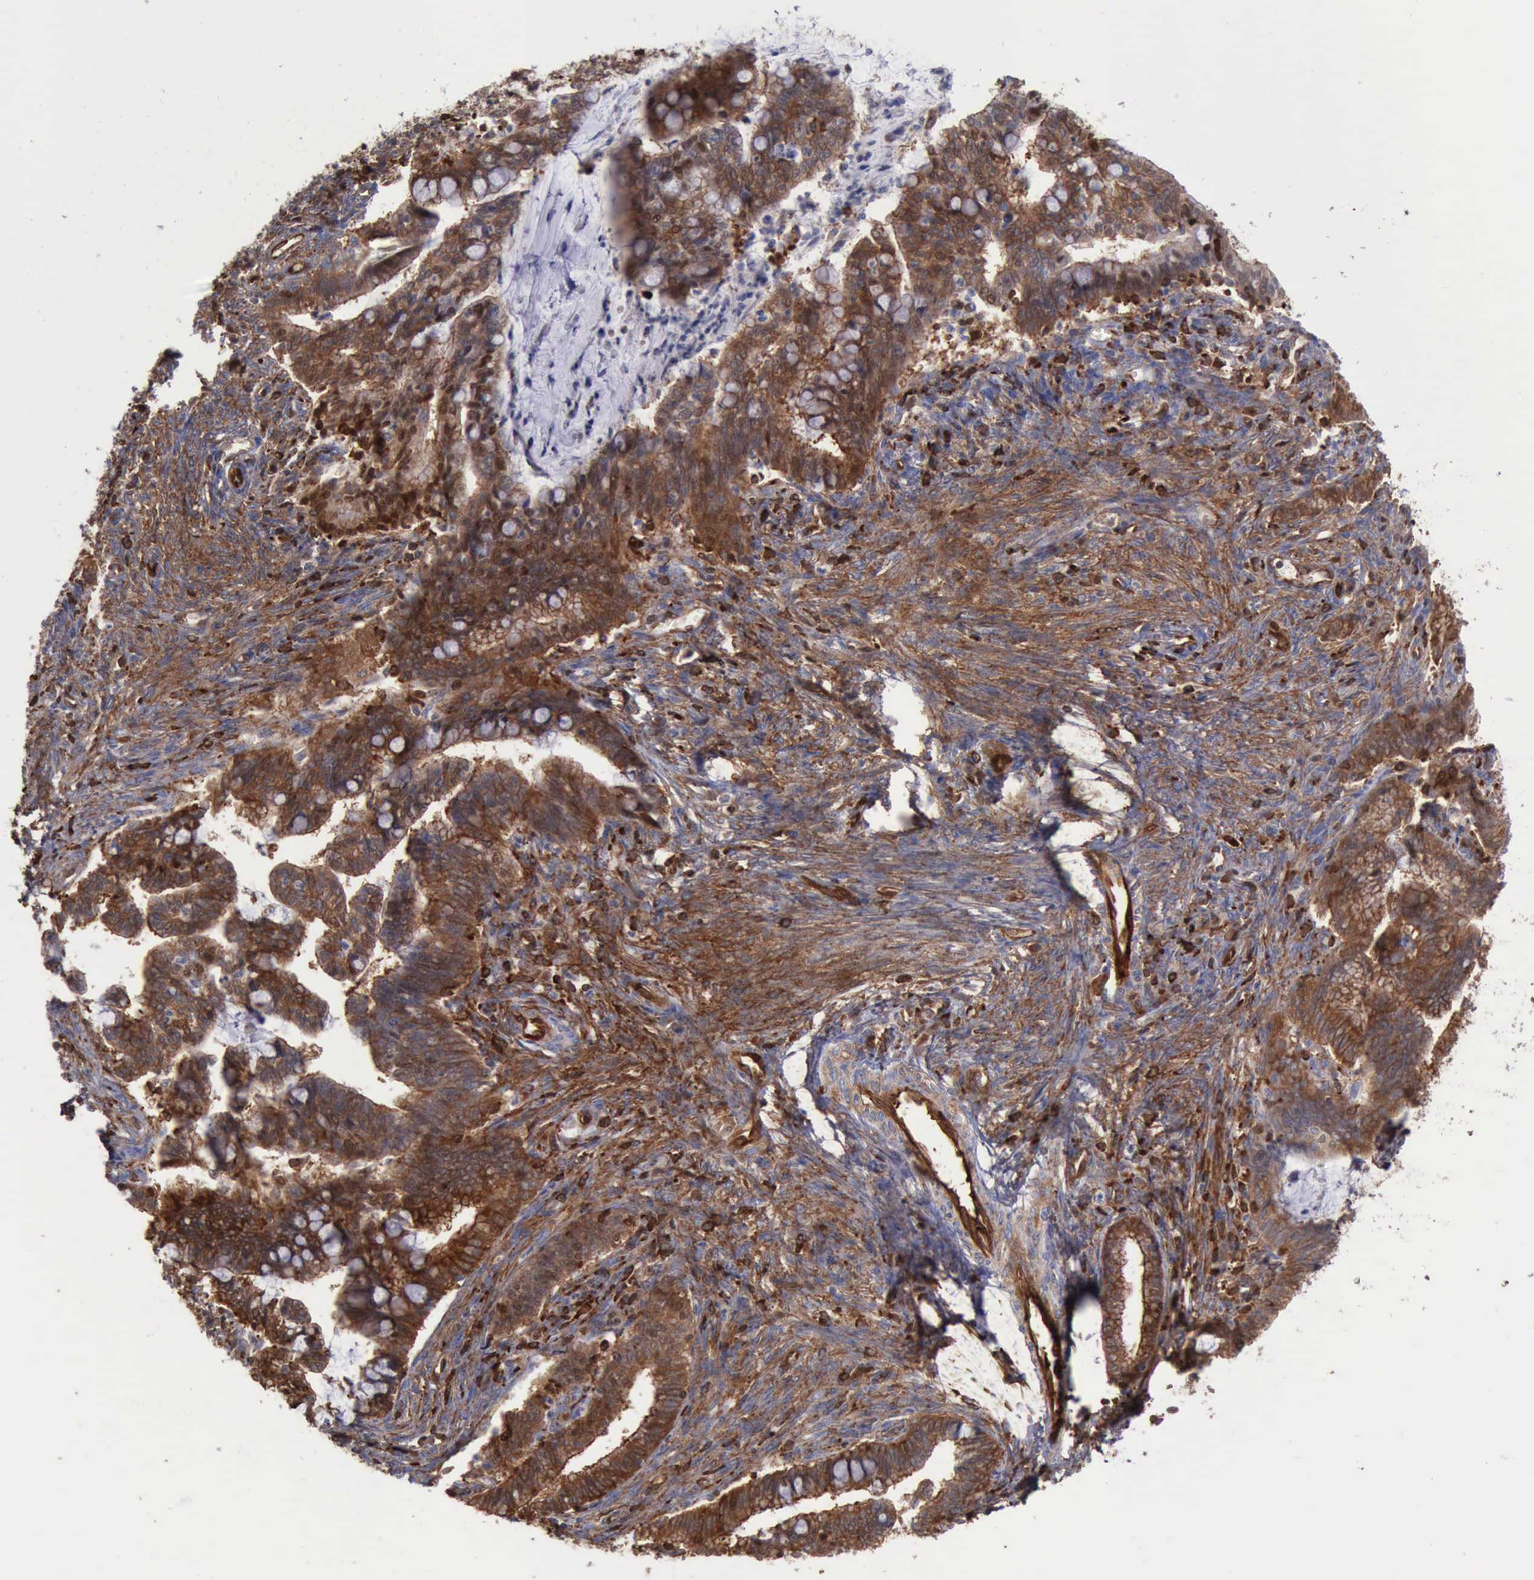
{"staining": {"intensity": "strong", "quantity": ">75%", "location": "cytoplasmic/membranous,nuclear"}, "tissue": "cervical cancer", "cell_type": "Tumor cells", "image_type": "cancer", "snomed": [{"axis": "morphology", "description": "Adenocarcinoma, NOS"}, {"axis": "topography", "description": "Cervix"}], "caption": "Tumor cells show high levels of strong cytoplasmic/membranous and nuclear positivity in about >75% of cells in human cervical cancer.", "gene": "PDCD4", "patient": {"sex": "female", "age": 36}}